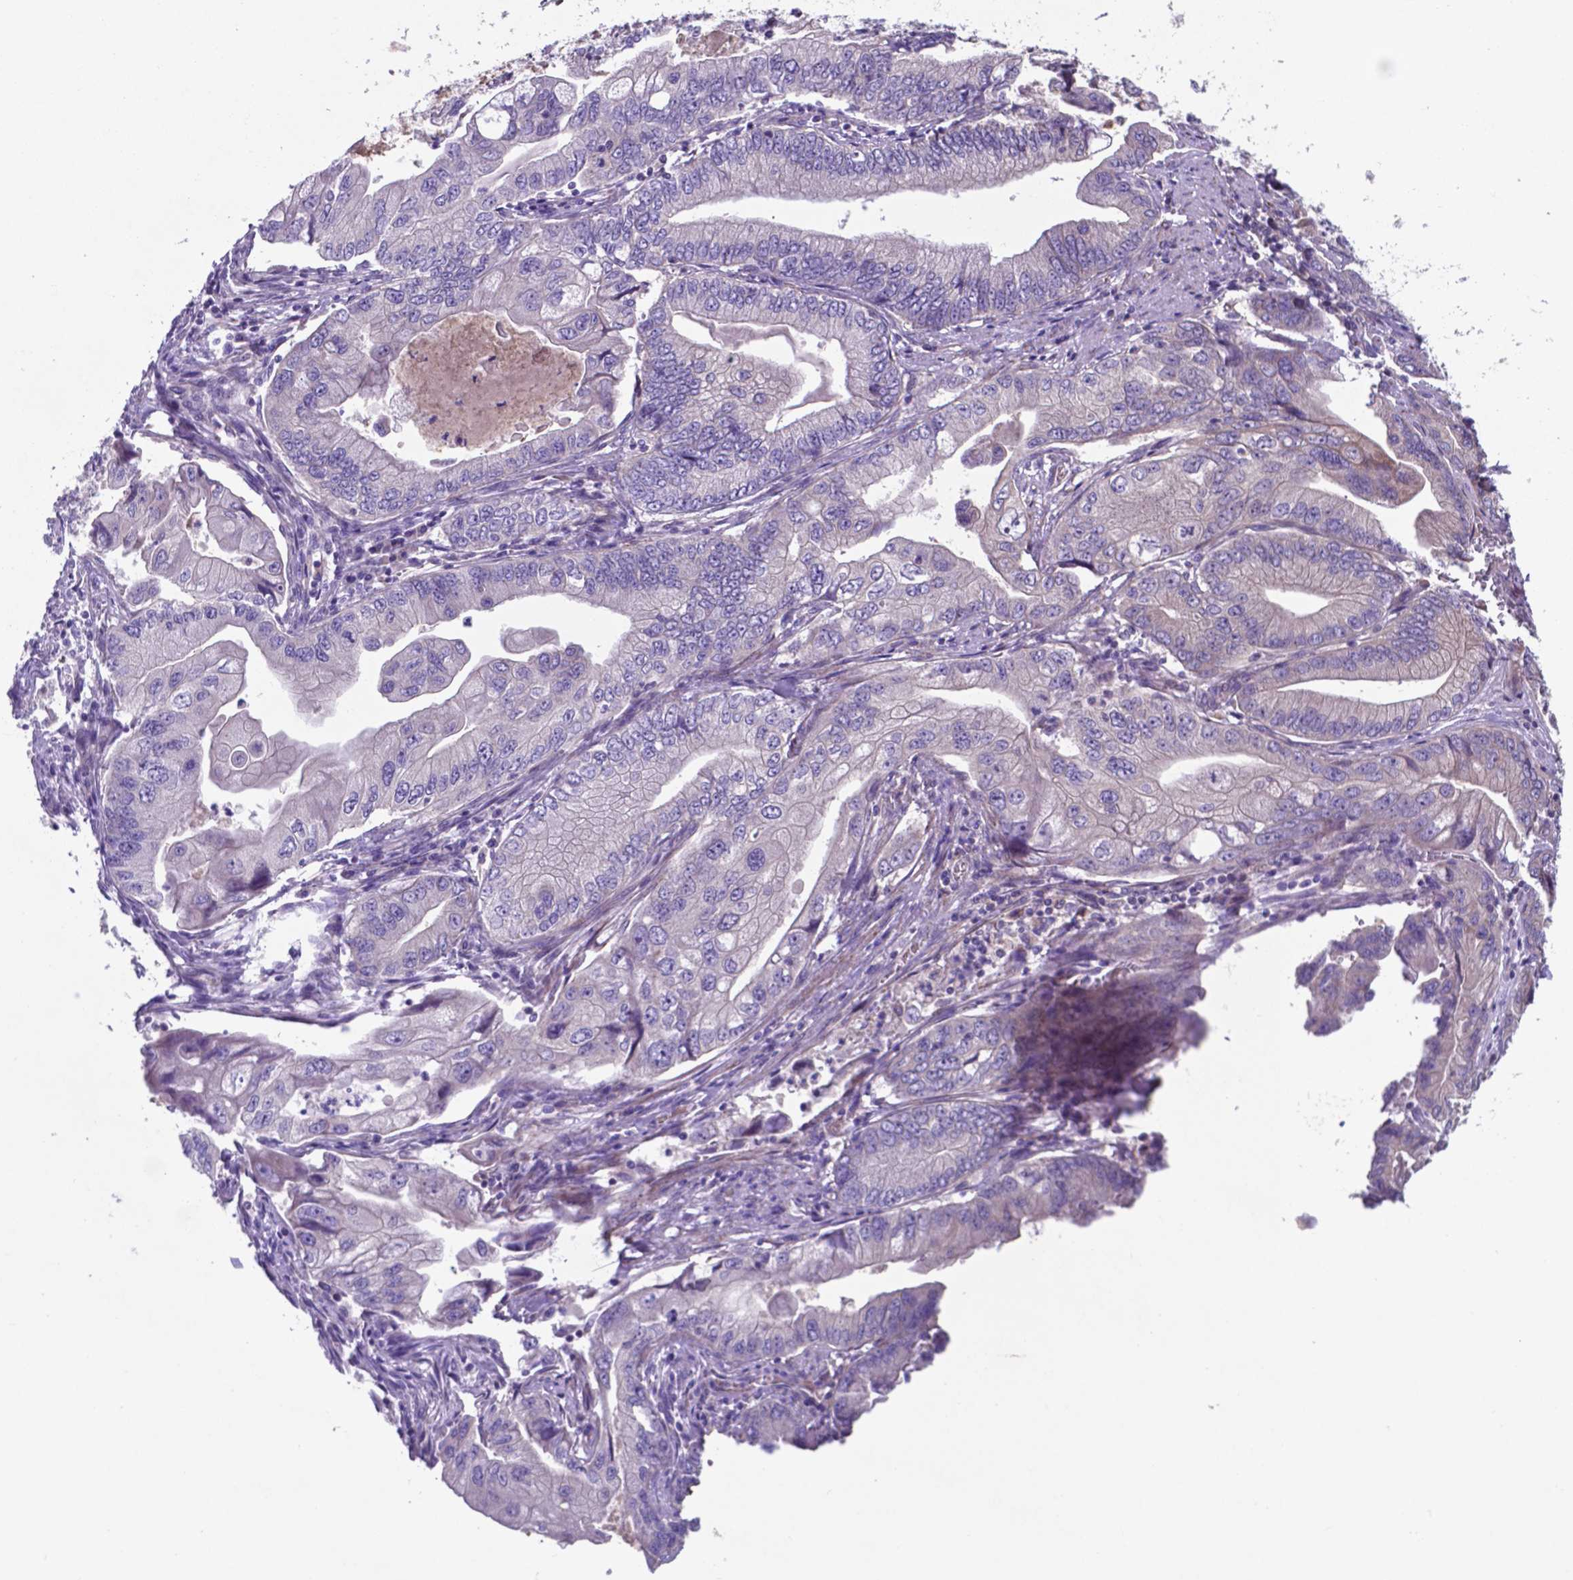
{"staining": {"intensity": "negative", "quantity": "none", "location": "none"}, "tissue": "stomach cancer", "cell_type": "Tumor cells", "image_type": "cancer", "snomed": [{"axis": "morphology", "description": "Adenocarcinoma, NOS"}, {"axis": "topography", "description": "Pancreas"}, {"axis": "topography", "description": "Stomach, upper"}], "caption": "Immunohistochemistry histopathology image of neoplastic tissue: human stomach cancer (adenocarcinoma) stained with DAB exhibits no significant protein positivity in tumor cells.", "gene": "TYRO3", "patient": {"sex": "male", "age": 77}}